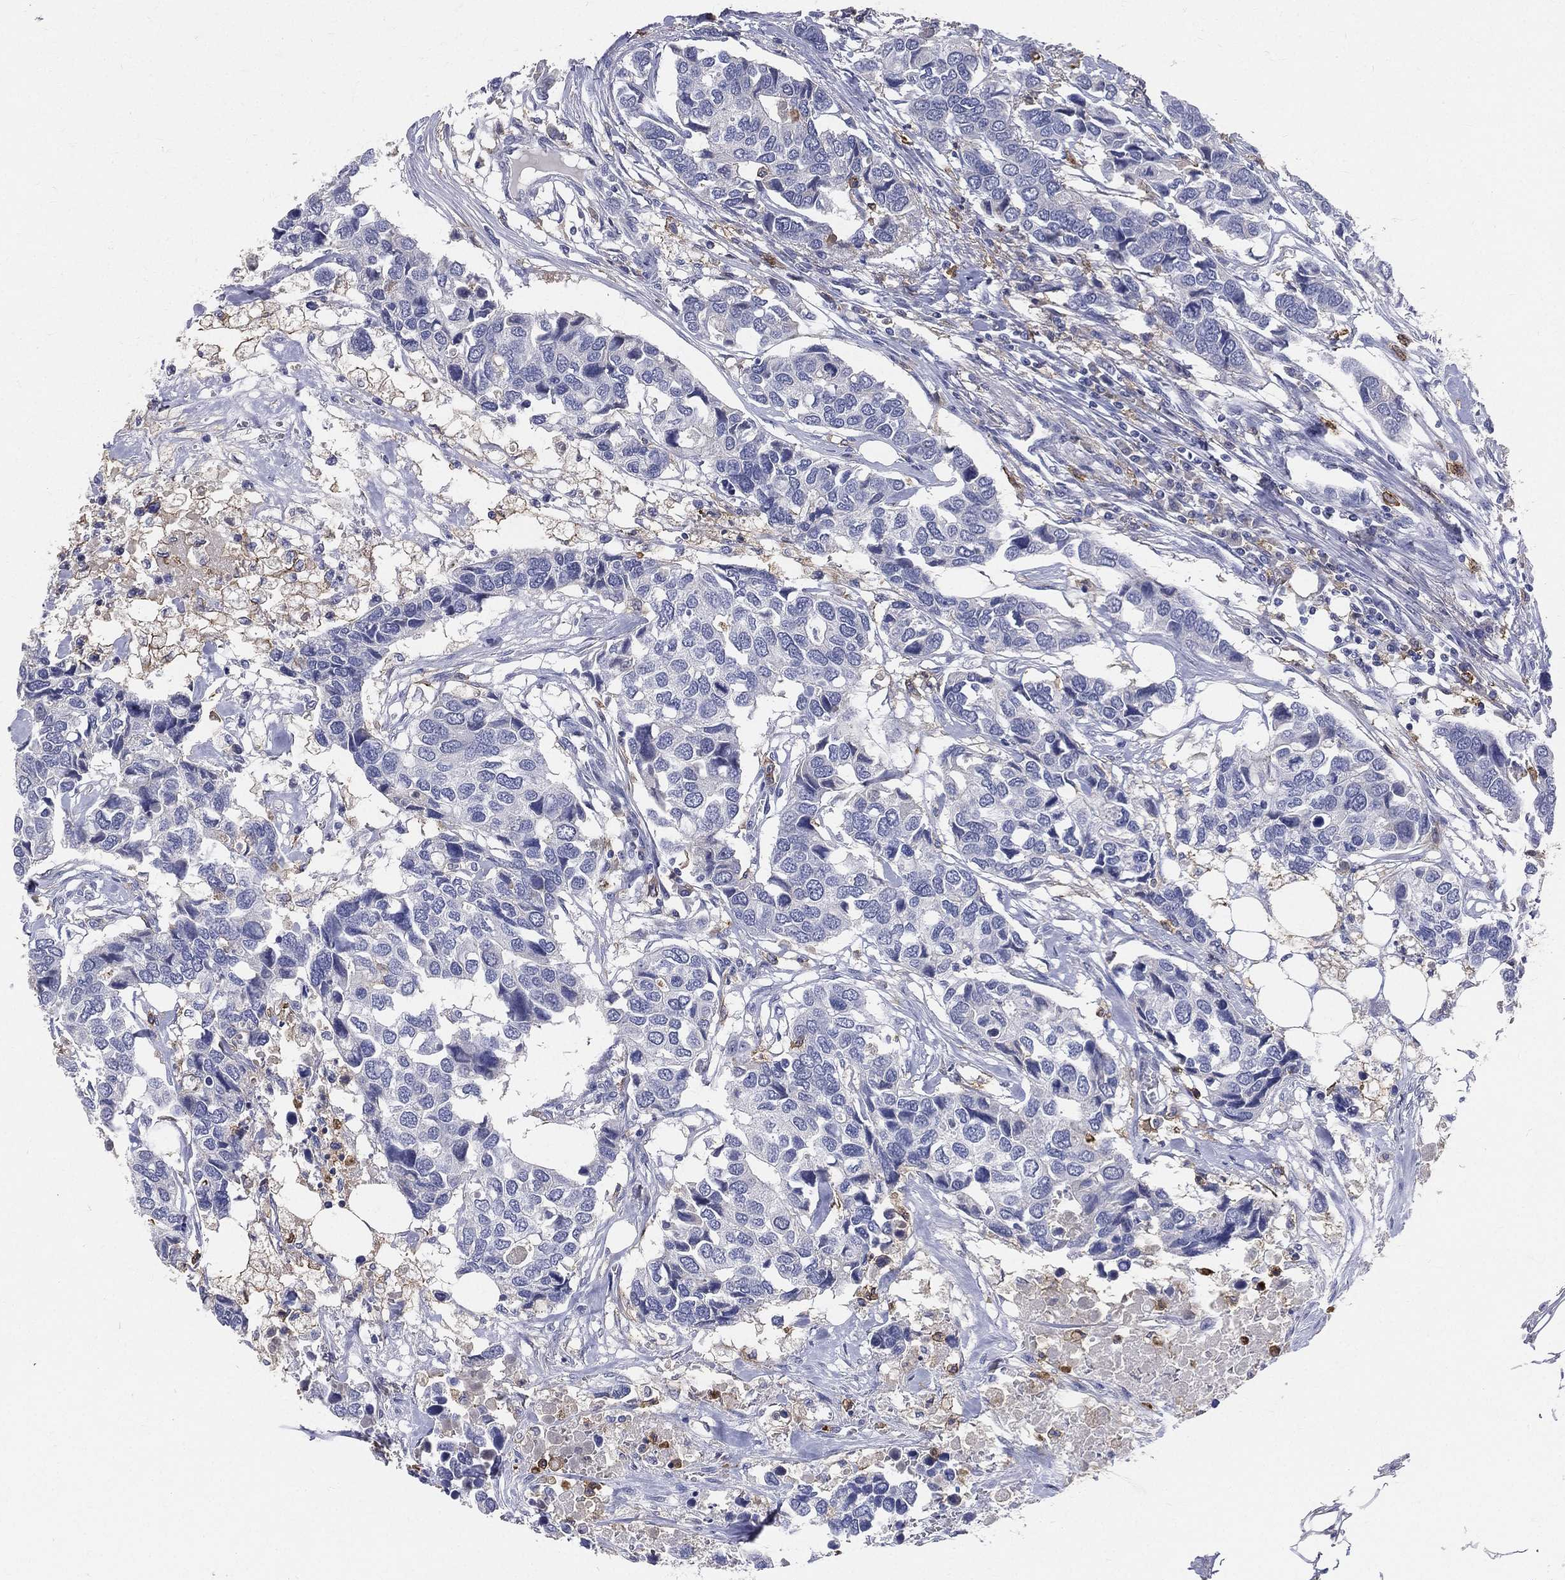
{"staining": {"intensity": "negative", "quantity": "none", "location": "none"}, "tissue": "breast cancer", "cell_type": "Tumor cells", "image_type": "cancer", "snomed": [{"axis": "morphology", "description": "Duct carcinoma"}, {"axis": "topography", "description": "Breast"}], "caption": "IHC photomicrograph of neoplastic tissue: human breast cancer stained with DAB demonstrates no significant protein staining in tumor cells. (Brightfield microscopy of DAB immunohistochemistry (IHC) at high magnification).", "gene": "CD33", "patient": {"sex": "female", "age": 83}}